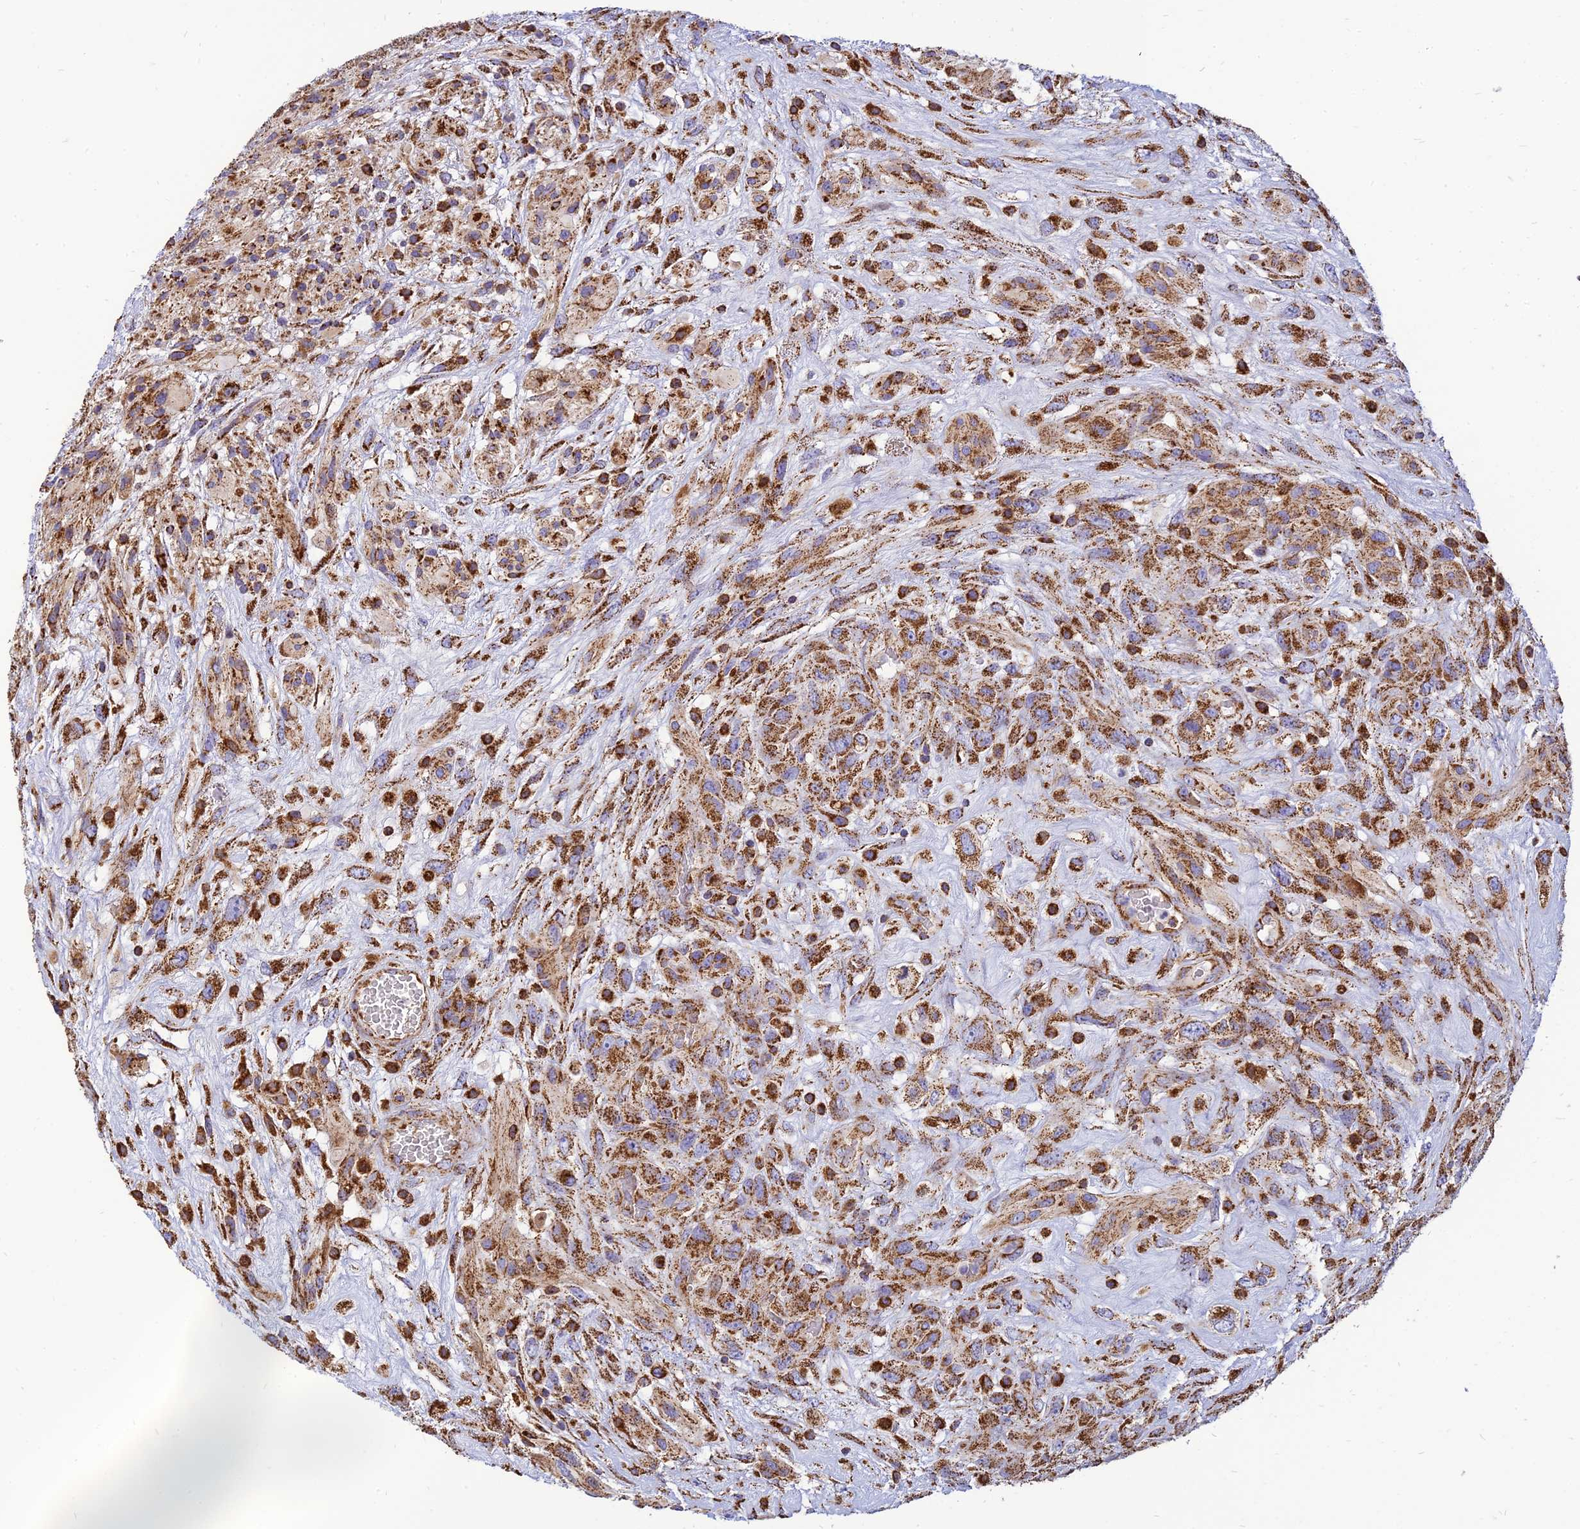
{"staining": {"intensity": "strong", "quantity": ">75%", "location": "cytoplasmic/membranous"}, "tissue": "glioma", "cell_type": "Tumor cells", "image_type": "cancer", "snomed": [{"axis": "morphology", "description": "Glioma, malignant, High grade"}, {"axis": "topography", "description": "Brain"}], "caption": "This photomicrograph shows IHC staining of human high-grade glioma (malignant), with high strong cytoplasmic/membranous expression in about >75% of tumor cells.", "gene": "THUMPD2", "patient": {"sex": "male", "age": 61}}